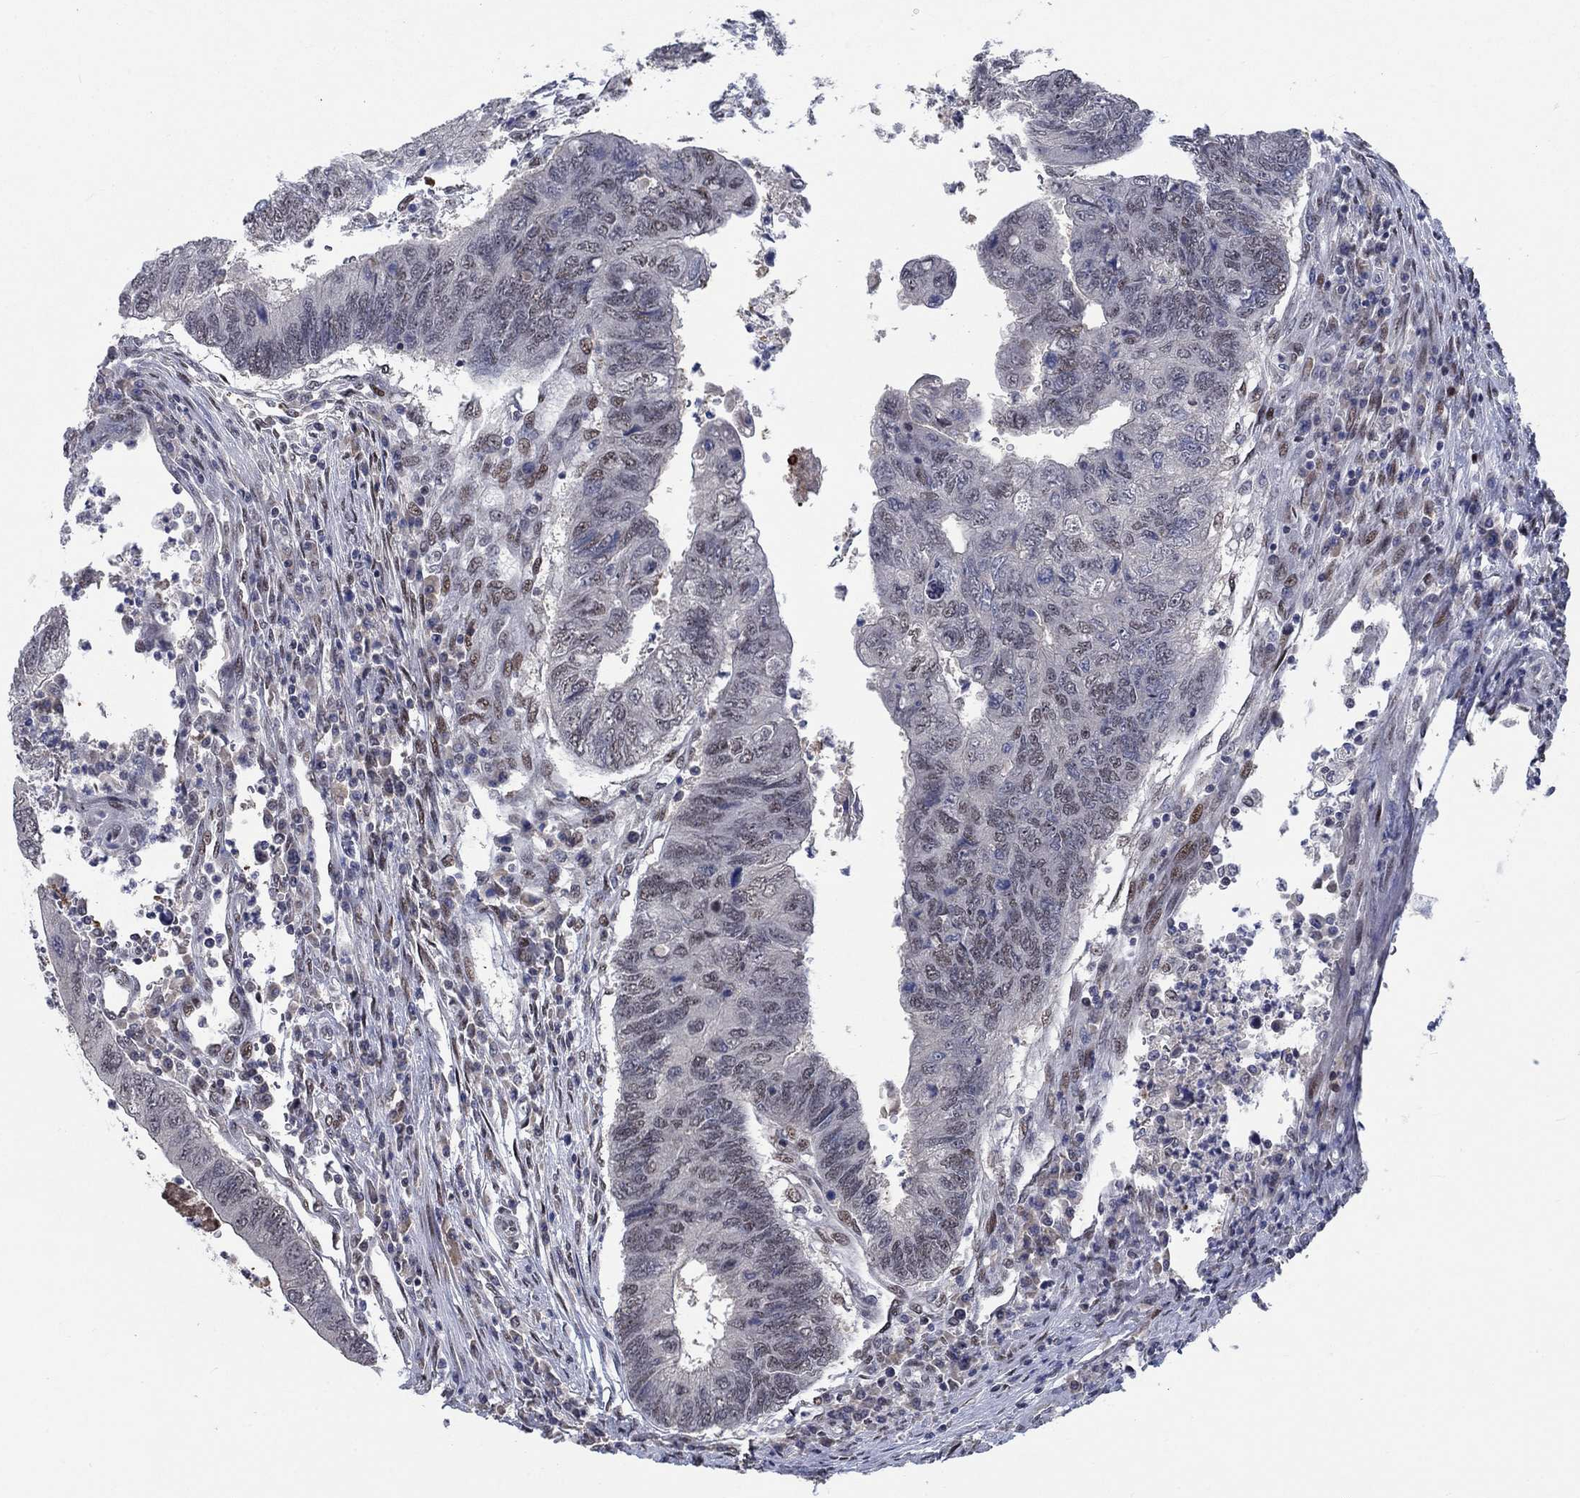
{"staining": {"intensity": "weak", "quantity": "<25%", "location": "nuclear"}, "tissue": "colorectal cancer", "cell_type": "Tumor cells", "image_type": "cancer", "snomed": [{"axis": "morphology", "description": "Adenocarcinoma, NOS"}, {"axis": "topography", "description": "Colon"}], "caption": "This is an immunohistochemistry (IHC) micrograph of colorectal cancer. There is no staining in tumor cells.", "gene": "HTN1", "patient": {"sex": "female", "age": 67}}